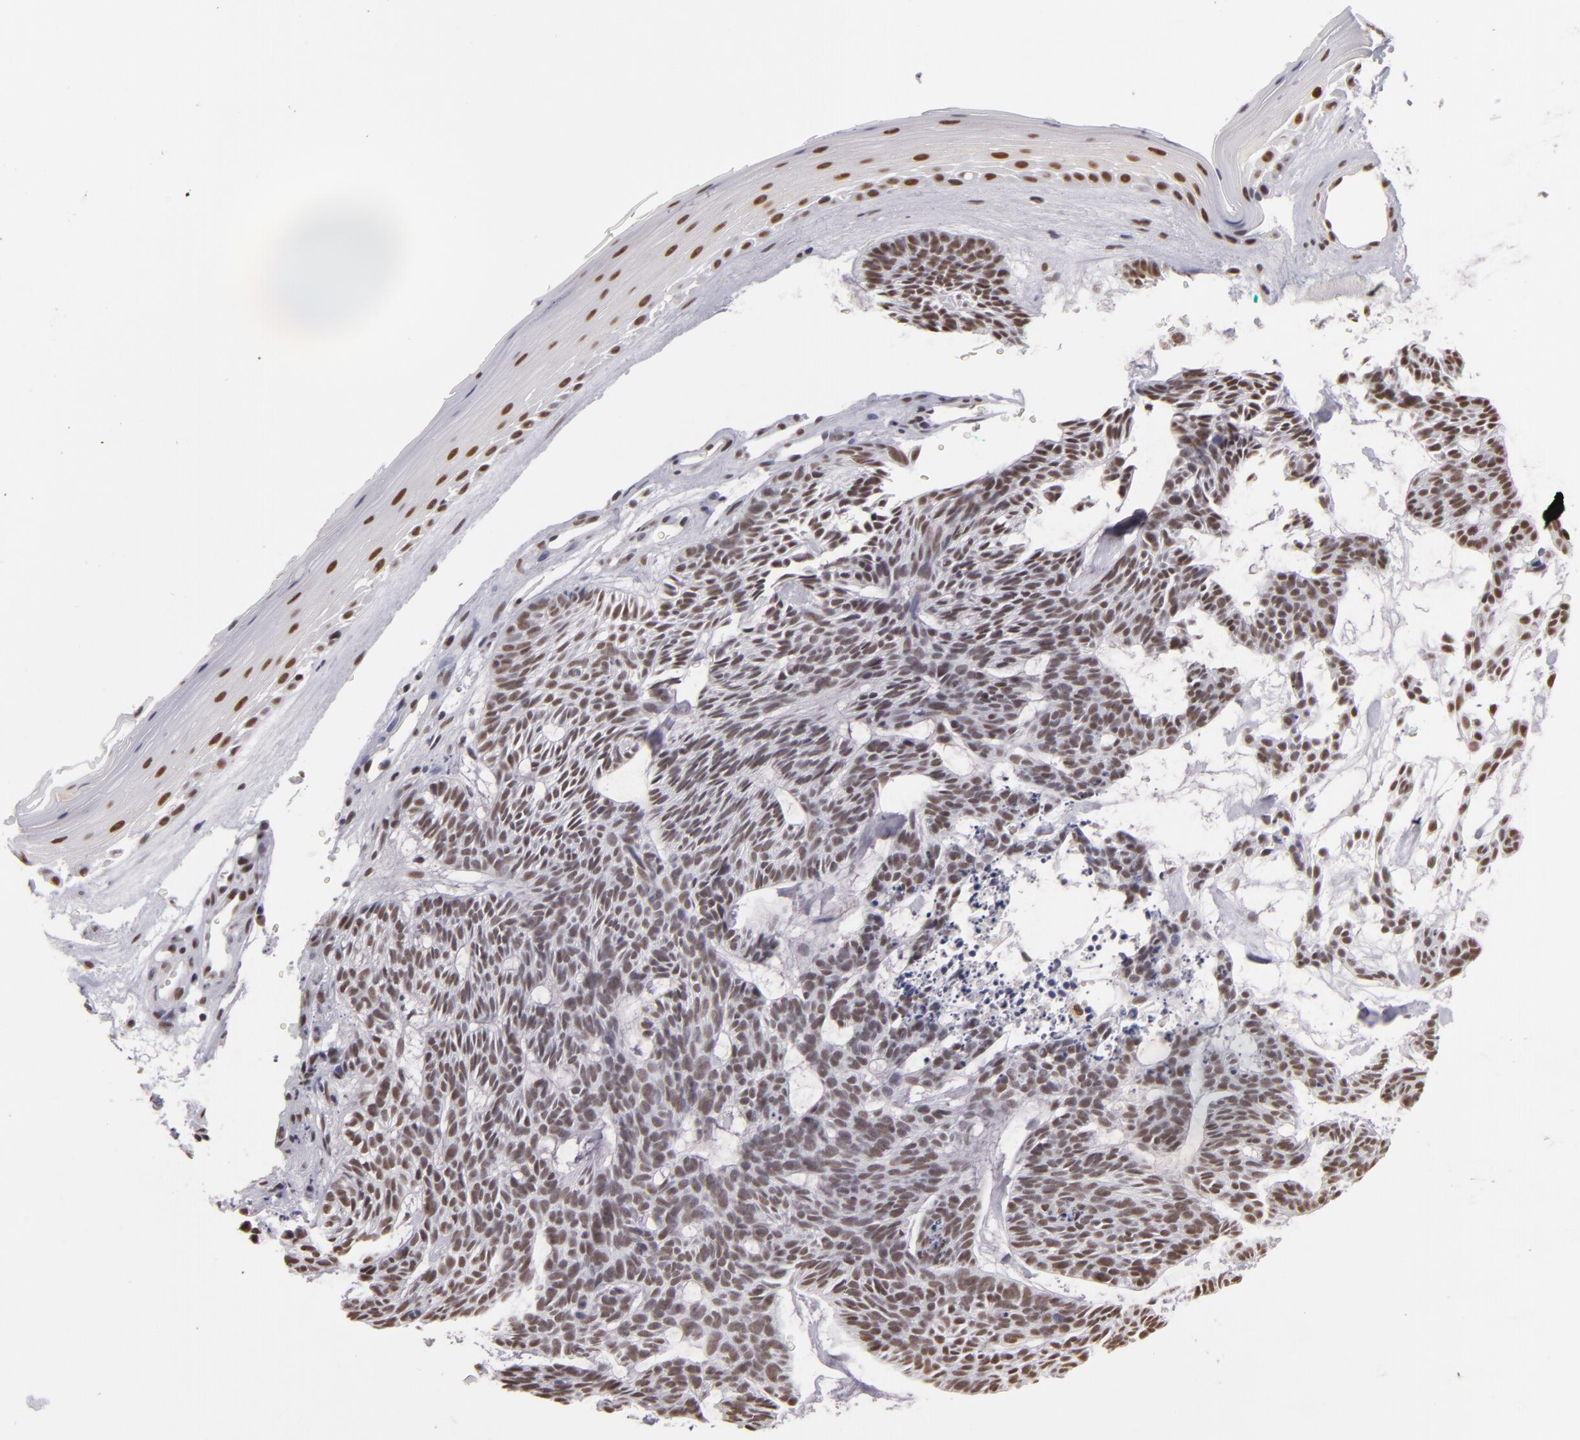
{"staining": {"intensity": "weak", "quantity": ">75%", "location": "nuclear"}, "tissue": "skin cancer", "cell_type": "Tumor cells", "image_type": "cancer", "snomed": [{"axis": "morphology", "description": "Basal cell carcinoma"}, {"axis": "topography", "description": "Skin"}], "caption": "An immunohistochemistry (IHC) histopathology image of neoplastic tissue is shown. Protein staining in brown highlights weak nuclear positivity in skin basal cell carcinoma within tumor cells. The protein of interest is stained brown, and the nuclei are stained in blue (DAB (3,3'-diaminobenzidine) IHC with brightfield microscopy, high magnification).", "gene": "INTS6", "patient": {"sex": "male", "age": 75}}